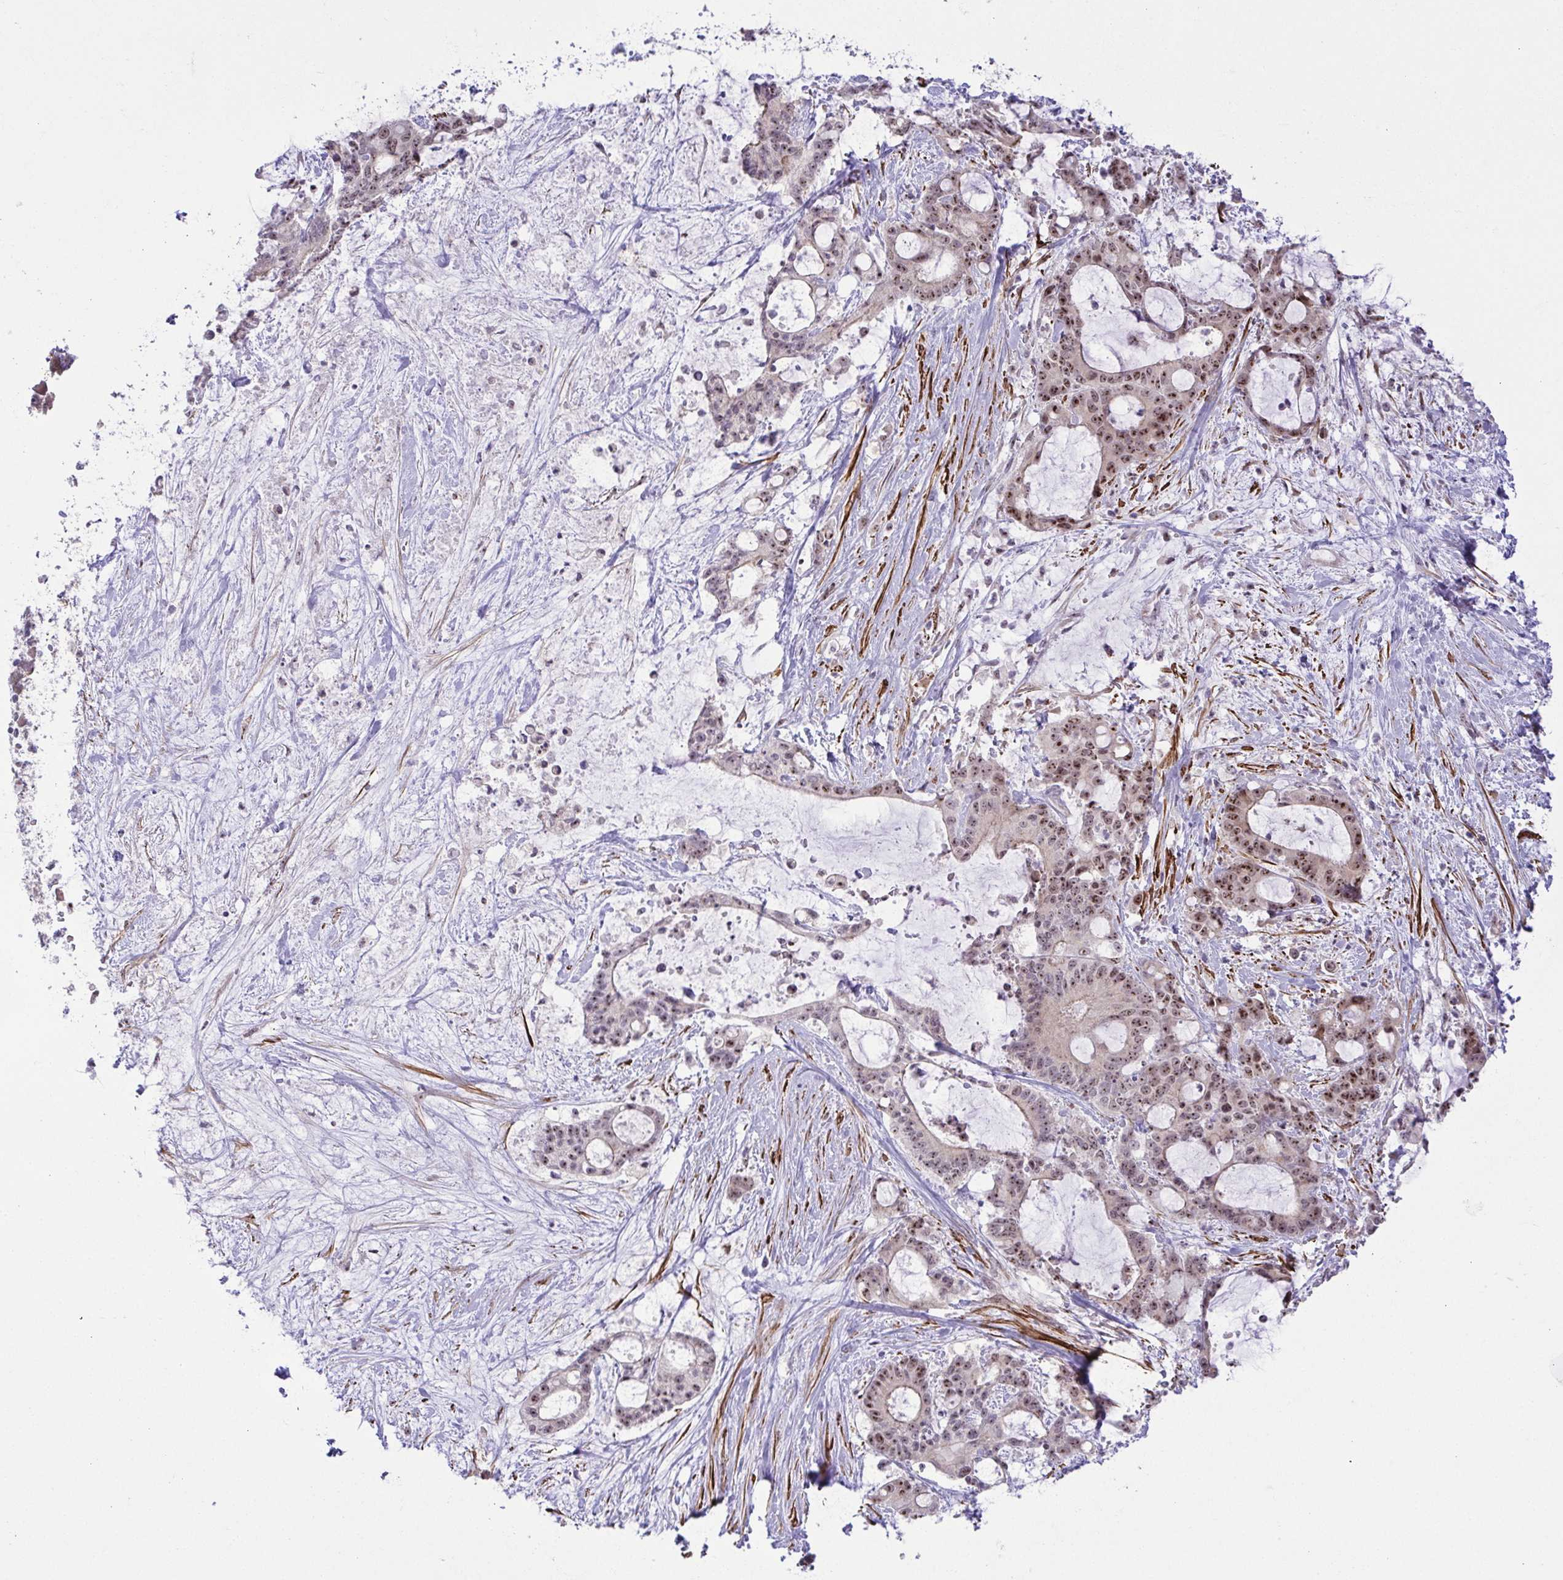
{"staining": {"intensity": "moderate", "quantity": ">75%", "location": "nuclear"}, "tissue": "liver cancer", "cell_type": "Tumor cells", "image_type": "cancer", "snomed": [{"axis": "morphology", "description": "Normal tissue, NOS"}, {"axis": "morphology", "description": "Cholangiocarcinoma"}, {"axis": "topography", "description": "Liver"}, {"axis": "topography", "description": "Peripheral nerve tissue"}], "caption": "Liver cholangiocarcinoma stained with a brown dye shows moderate nuclear positive positivity in about >75% of tumor cells.", "gene": "RSL24D1", "patient": {"sex": "female", "age": 73}}